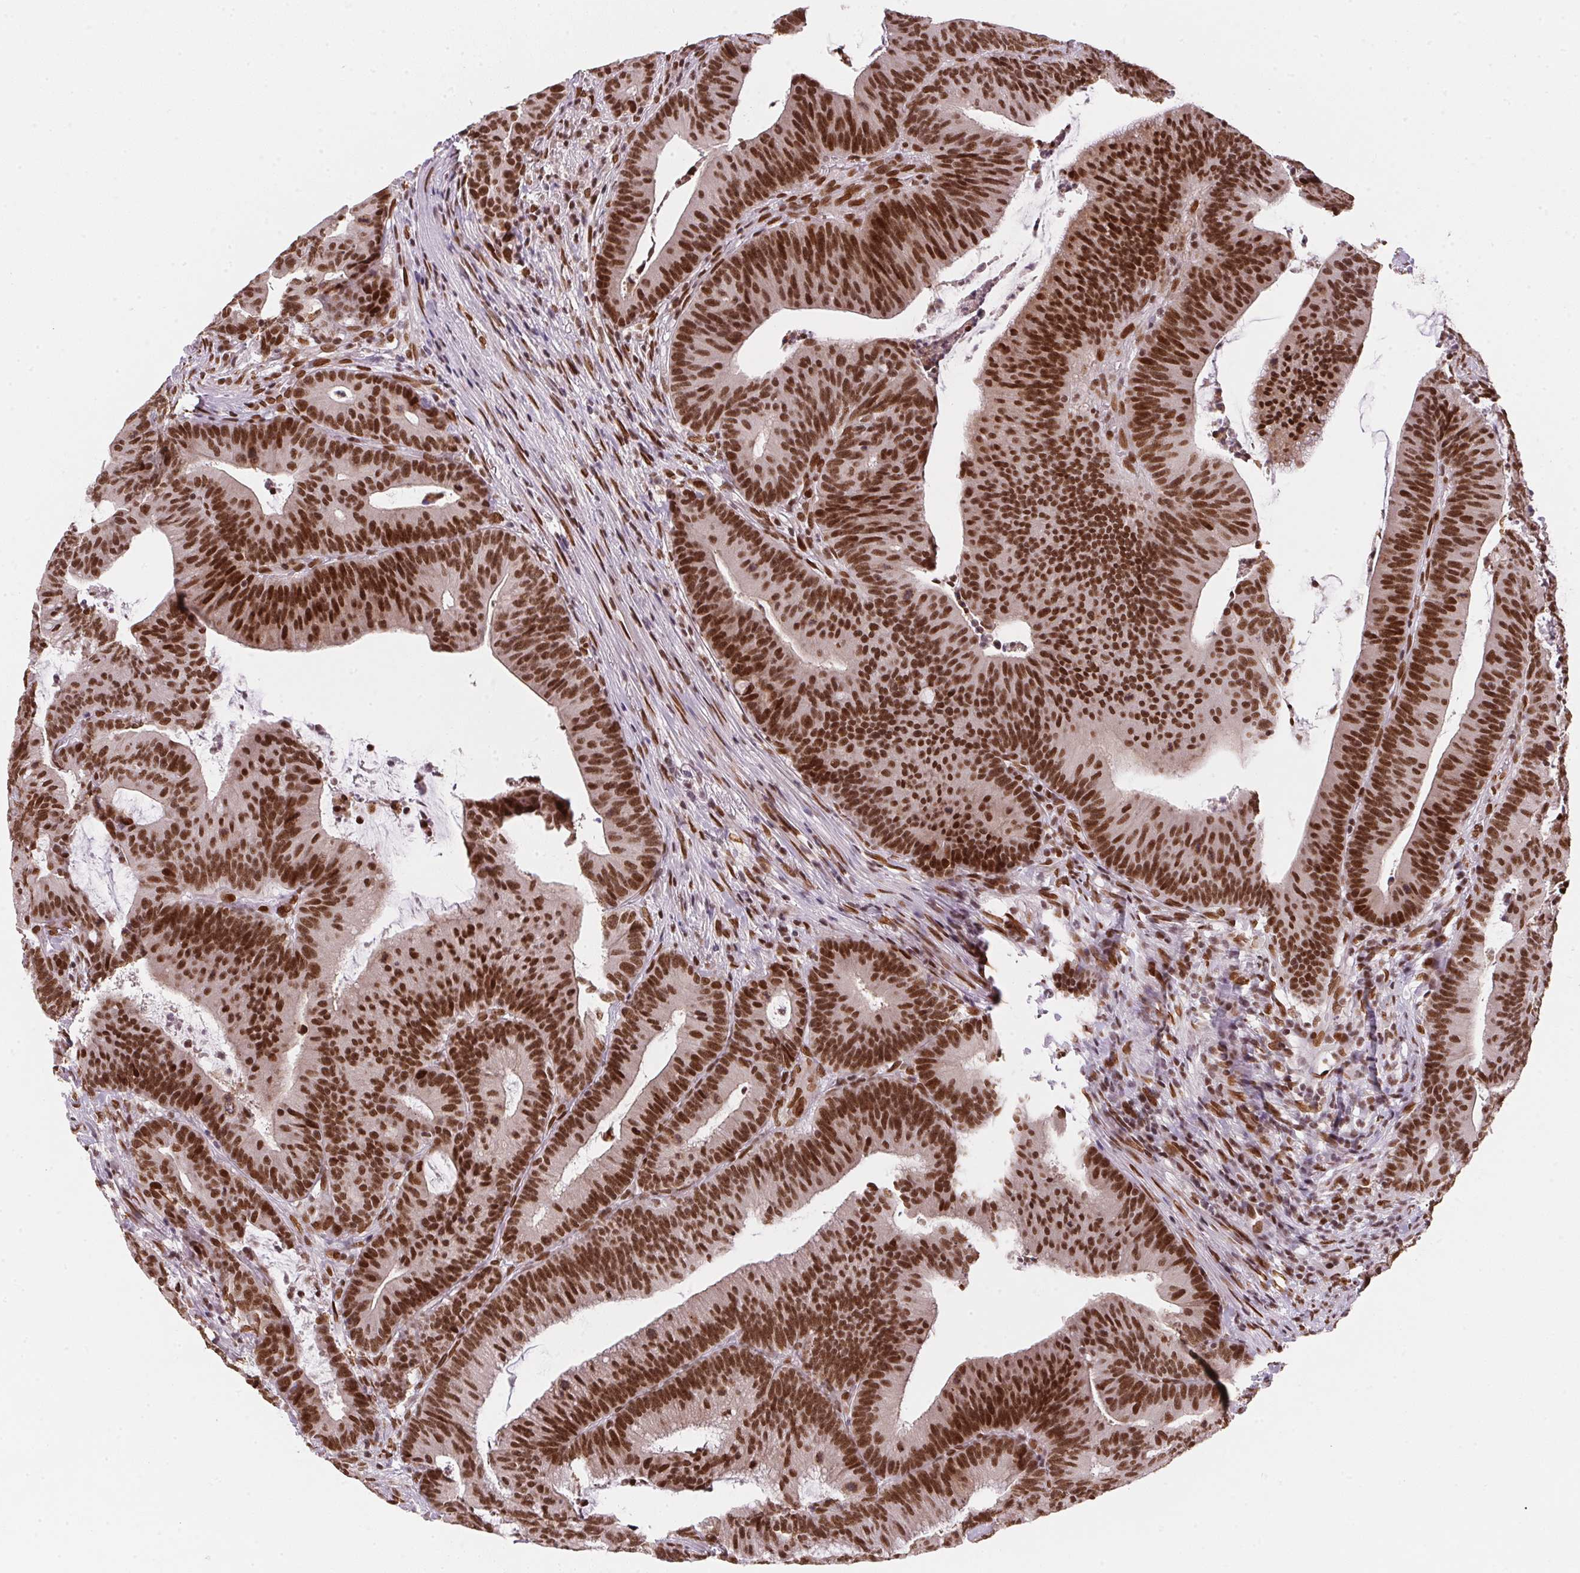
{"staining": {"intensity": "strong", "quantity": ">75%", "location": "nuclear"}, "tissue": "colorectal cancer", "cell_type": "Tumor cells", "image_type": "cancer", "snomed": [{"axis": "morphology", "description": "Adenocarcinoma, NOS"}, {"axis": "topography", "description": "Colon"}], "caption": "This is an image of immunohistochemistry (IHC) staining of colorectal adenocarcinoma, which shows strong expression in the nuclear of tumor cells.", "gene": "SAP30BP", "patient": {"sex": "female", "age": 78}}